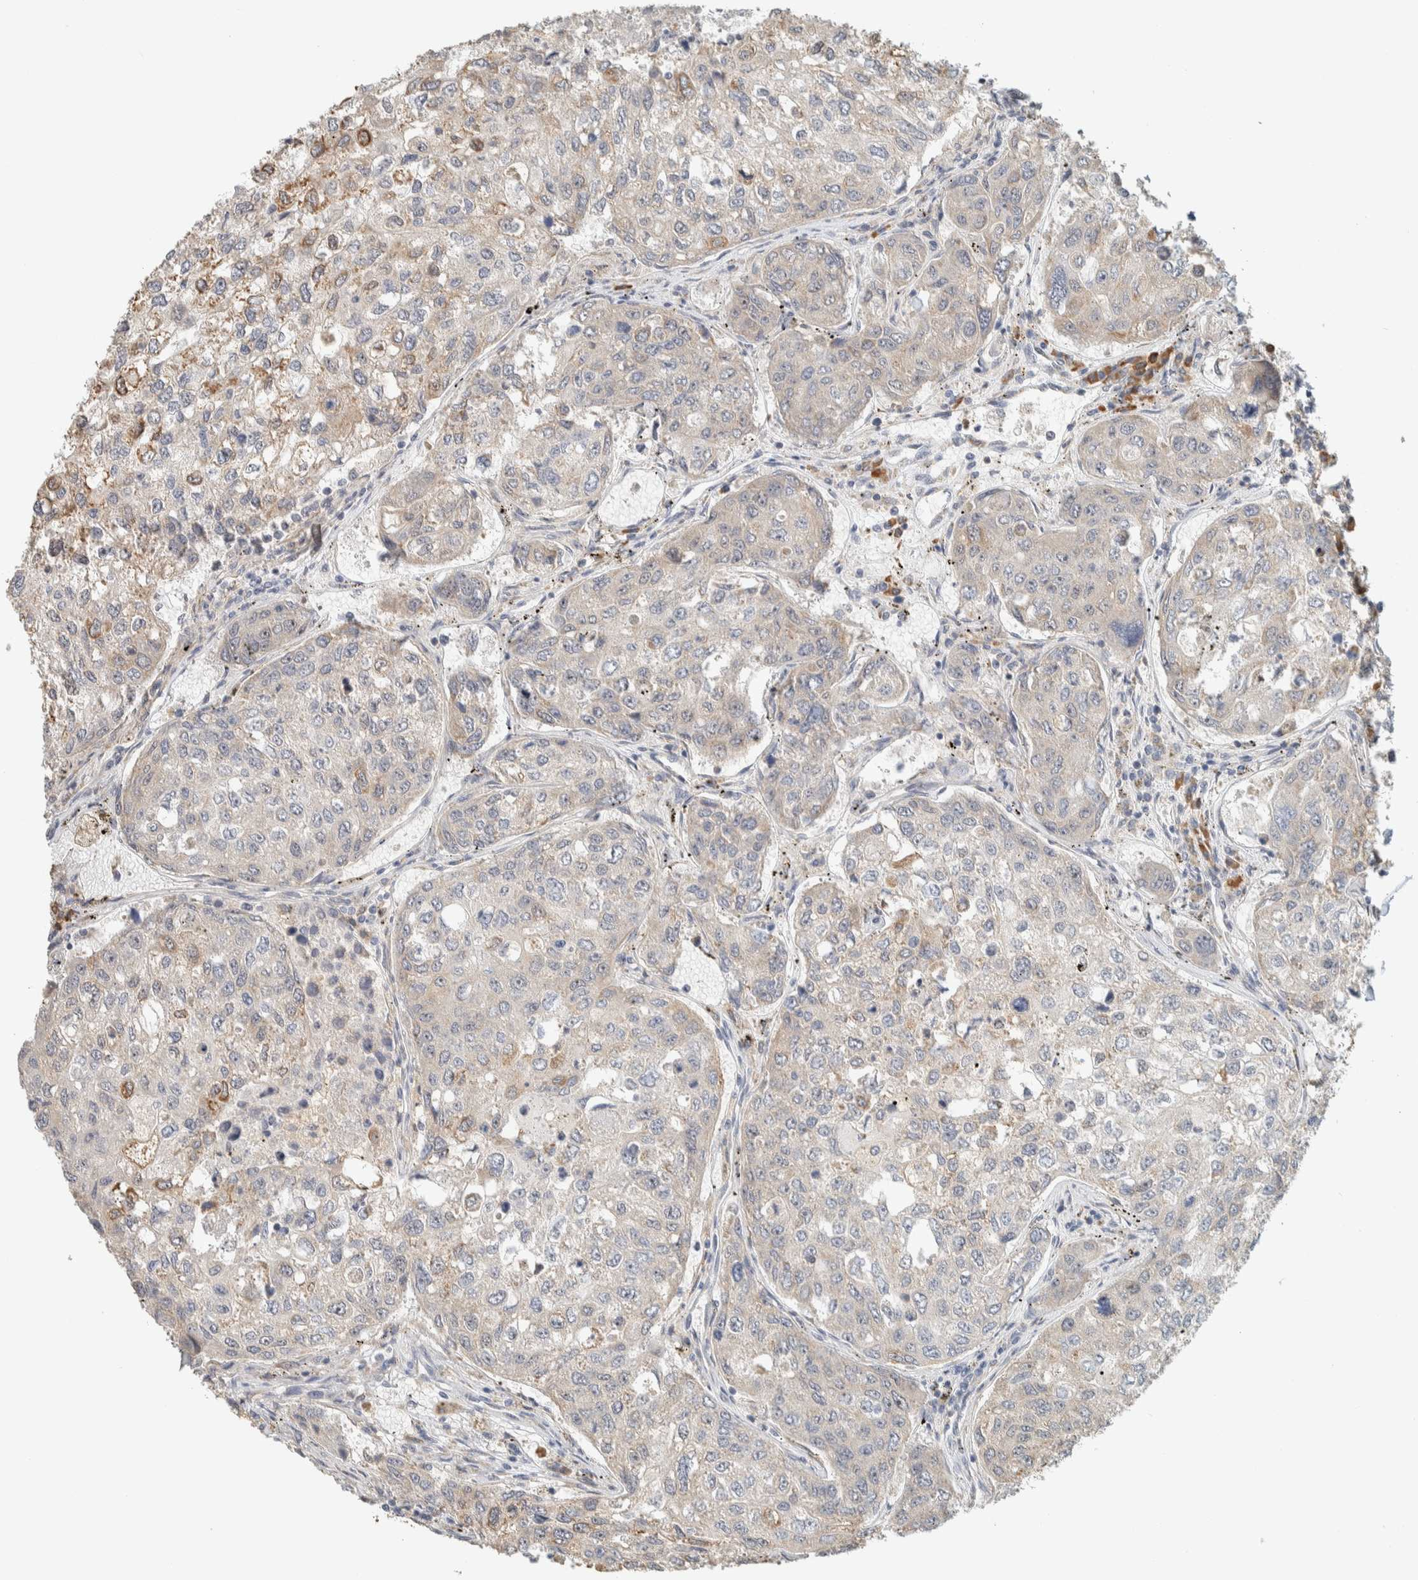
{"staining": {"intensity": "weak", "quantity": "<25%", "location": "cytoplasmic/membranous"}, "tissue": "urothelial cancer", "cell_type": "Tumor cells", "image_type": "cancer", "snomed": [{"axis": "morphology", "description": "Urothelial carcinoma, High grade"}, {"axis": "topography", "description": "Lymph node"}, {"axis": "topography", "description": "Urinary bladder"}], "caption": "High-grade urothelial carcinoma was stained to show a protein in brown. There is no significant positivity in tumor cells.", "gene": "KLHL40", "patient": {"sex": "male", "age": 51}}